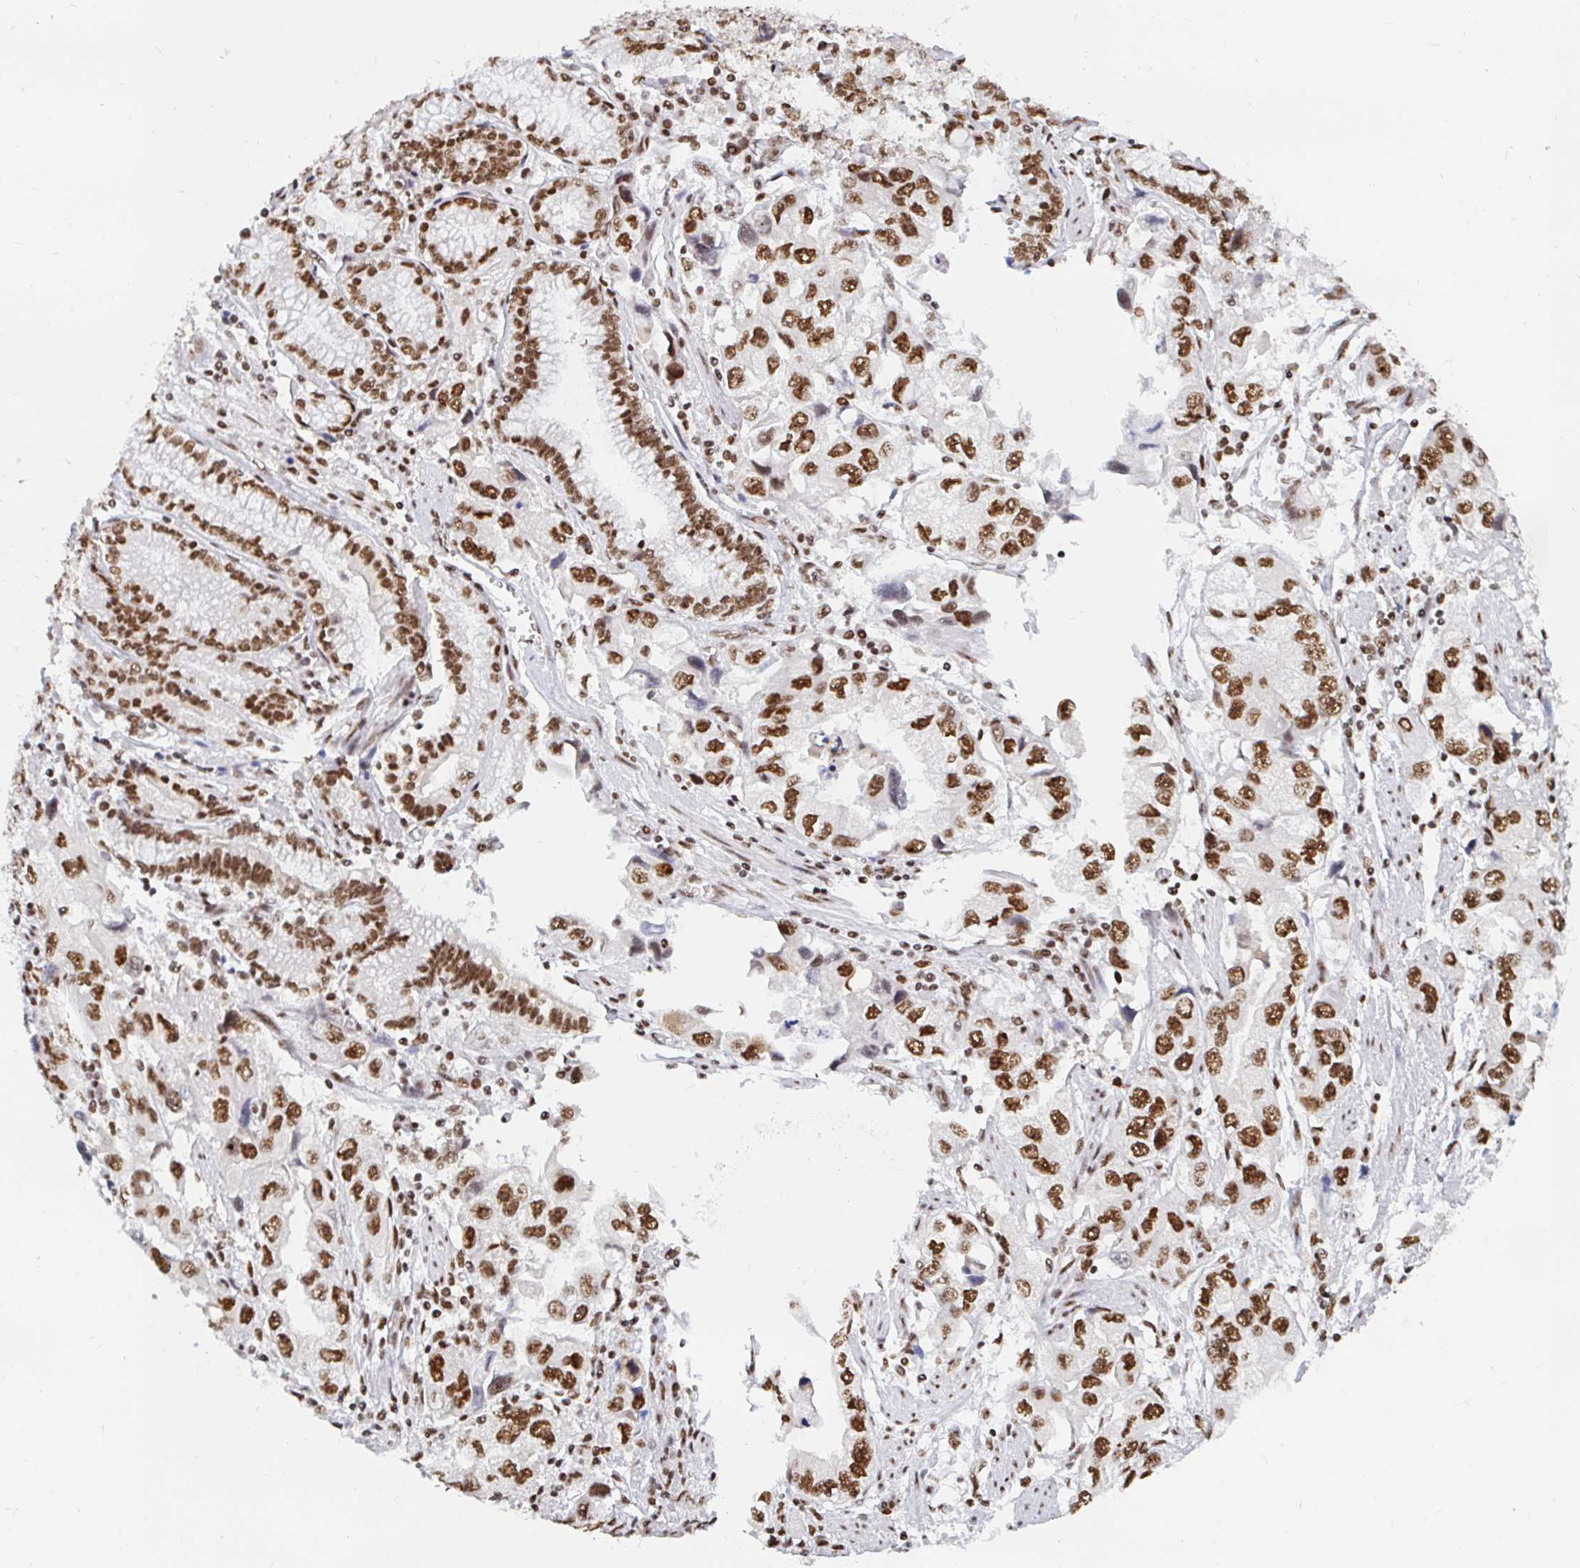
{"staining": {"intensity": "strong", "quantity": ">75%", "location": "nuclear"}, "tissue": "stomach cancer", "cell_type": "Tumor cells", "image_type": "cancer", "snomed": [{"axis": "morphology", "description": "Adenocarcinoma, NOS"}, {"axis": "topography", "description": "Stomach, lower"}], "caption": "Immunohistochemical staining of human stomach cancer (adenocarcinoma) reveals high levels of strong nuclear positivity in approximately >75% of tumor cells. (Stains: DAB (3,3'-diaminobenzidine) in brown, nuclei in blue, Microscopy: brightfield microscopy at high magnification).", "gene": "RBMX", "patient": {"sex": "female", "age": 93}}